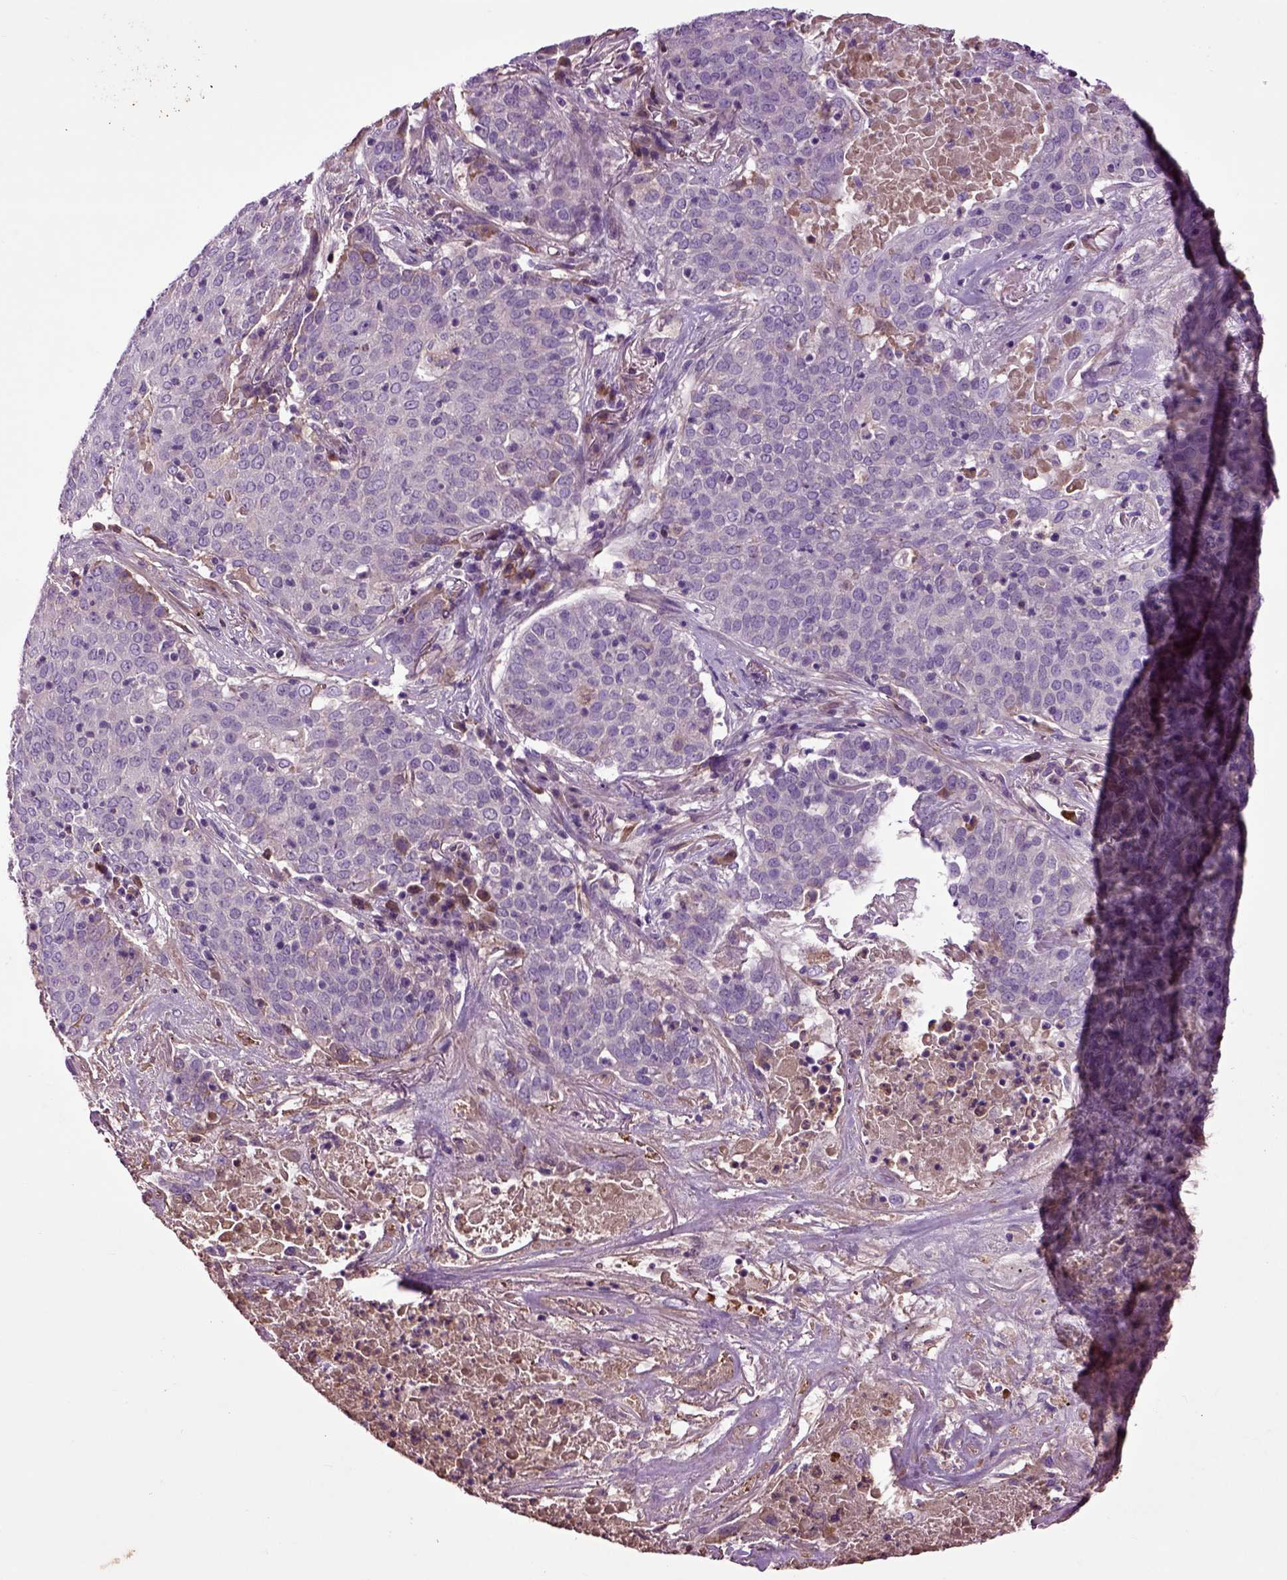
{"staining": {"intensity": "negative", "quantity": "none", "location": "none"}, "tissue": "lung cancer", "cell_type": "Tumor cells", "image_type": "cancer", "snomed": [{"axis": "morphology", "description": "Squamous cell carcinoma, NOS"}, {"axis": "topography", "description": "Lung"}], "caption": "Tumor cells show no significant protein positivity in lung cancer. (Stains: DAB (3,3'-diaminobenzidine) IHC with hematoxylin counter stain, Microscopy: brightfield microscopy at high magnification).", "gene": "SPON1", "patient": {"sex": "male", "age": 82}}